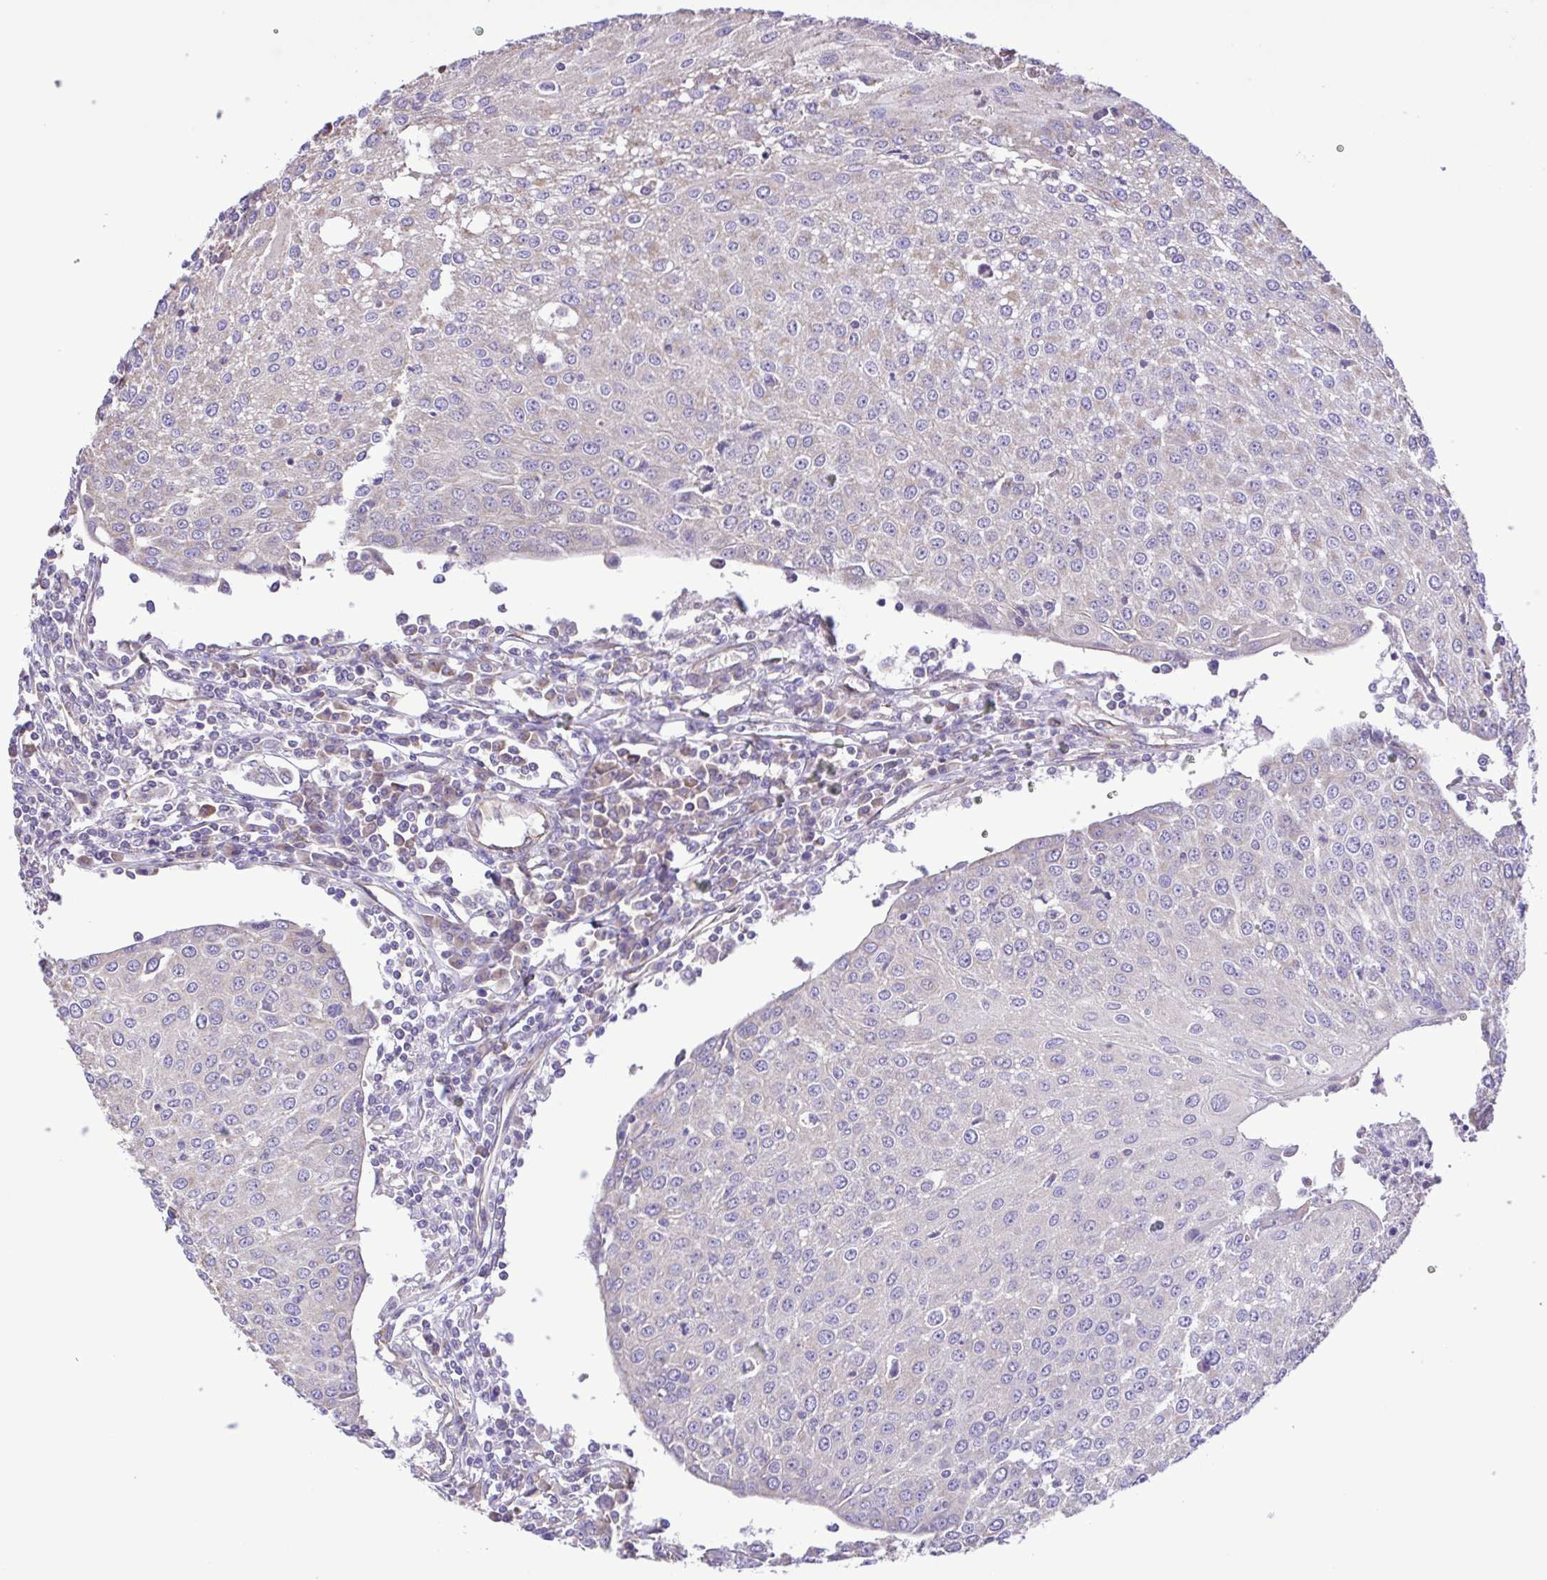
{"staining": {"intensity": "negative", "quantity": "none", "location": "none"}, "tissue": "urothelial cancer", "cell_type": "Tumor cells", "image_type": "cancer", "snomed": [{"axis": "morphology", "description": "Urothelial carcinoma, High grade"}, {"axis": "topography", "description": "Urinary bladder"}], "caption": "Tumor cells are negative for protein expression in human urothelial carcinoma (high-grade).", "gene": "FLT1", "patient": {"sex": "female", "age": 85}}